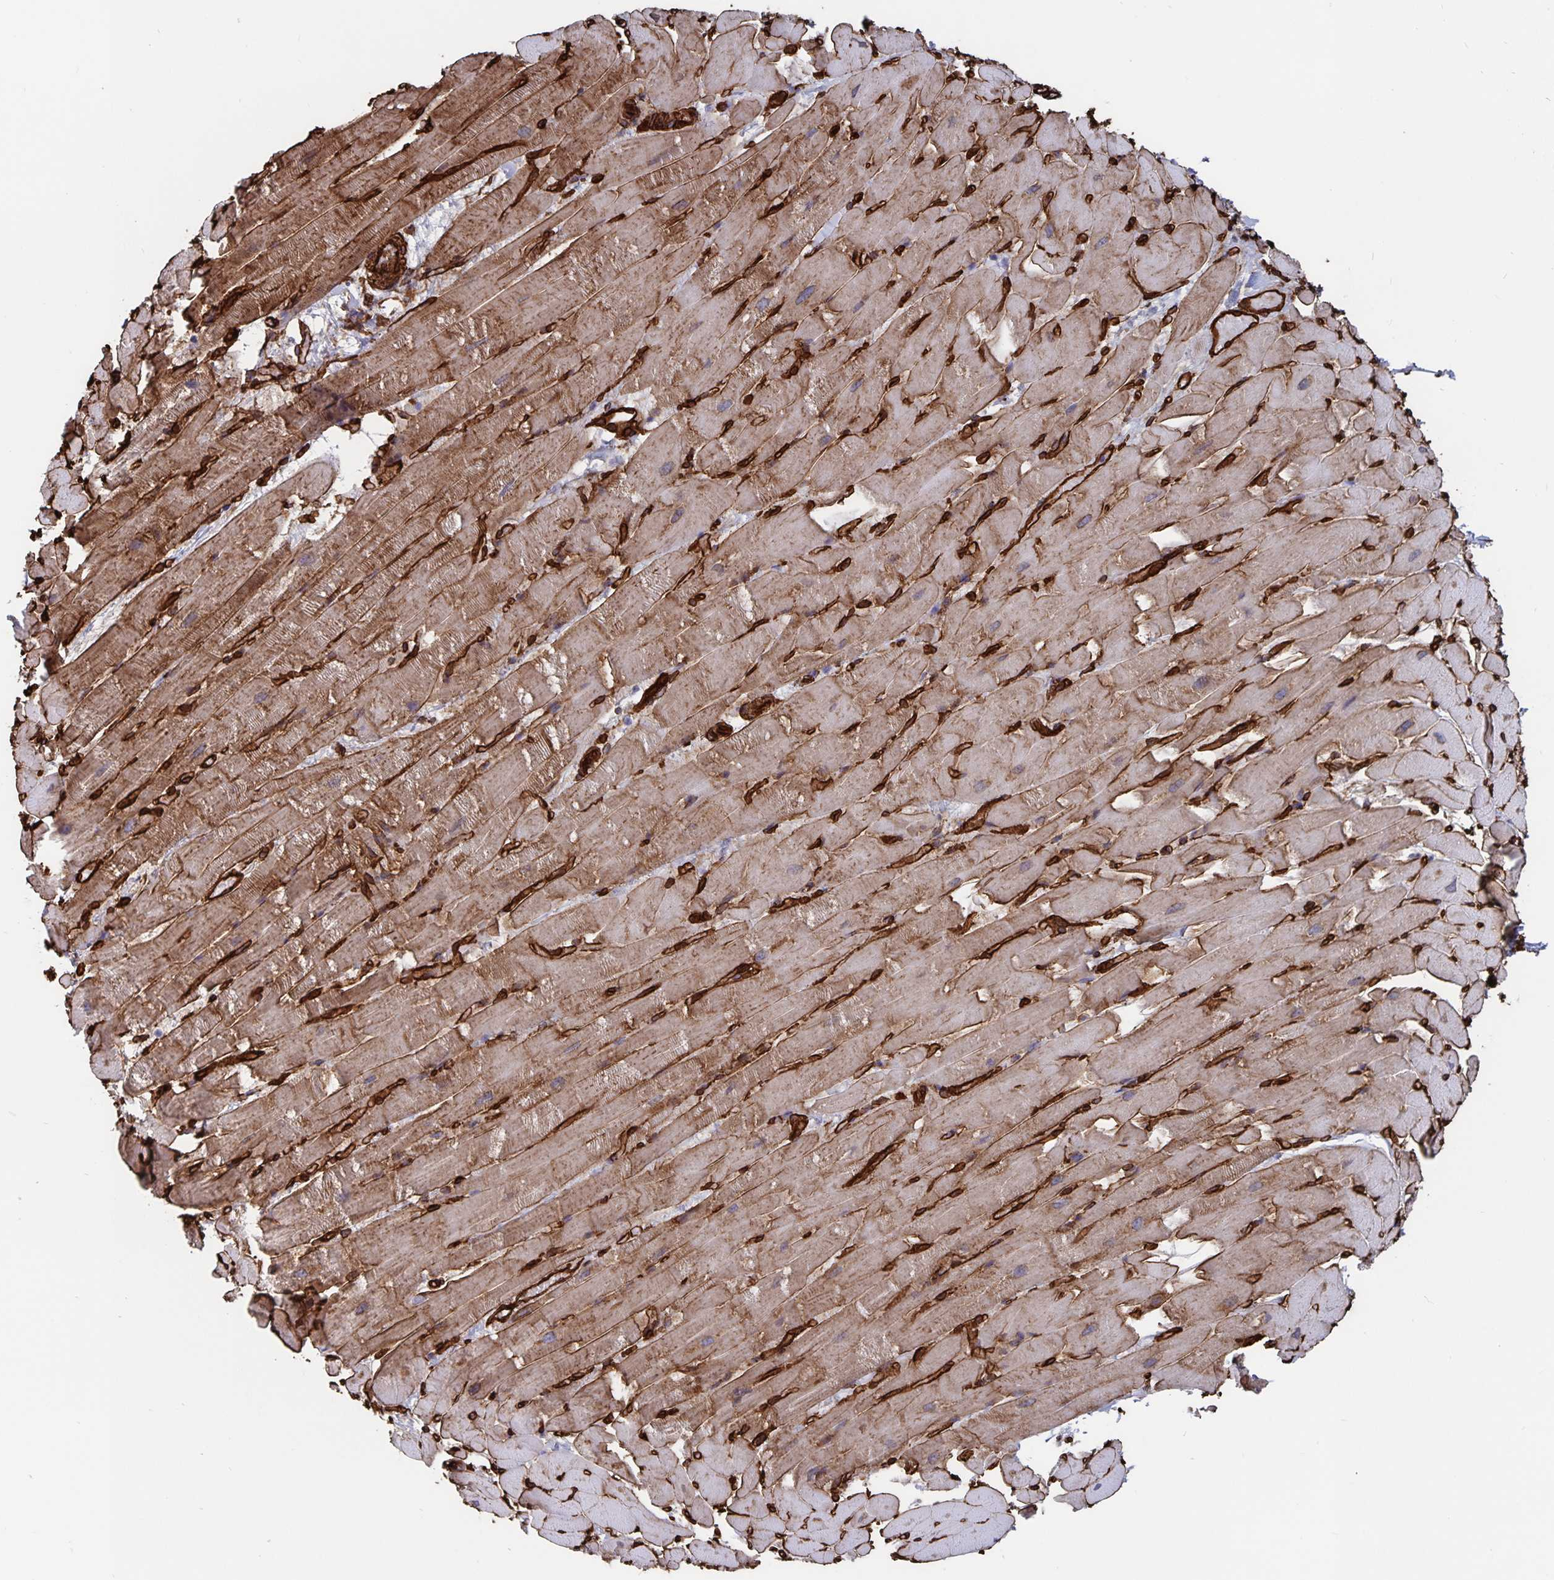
{"staining": {"intensity": "strong", "quantity": ">75%", "location": "cytoplasmic/membranous"}, "tissue": "heart muscle", "cell_type": "Cardiomyocytes", "image_type": "normal", "snomed": [{"axis": "morphology", "description": "Normal tissue, NOS"}, {"axis": "topography", "description": "Heart"}], "caption": "Immunohistochemistry (IHC) staining of unremarkable heart muscle, which exhibits high levels of strong cytoplasmic/membranous positivity in approximately >75% of cardiomyocytes indicating strong cytoplasmic/membranous protein positivity. The staining was performed using DAB (3,3'-diaminobenzidine) (brown) for protein detection and nuclei were counterstained in hematoxylin (blue).", "gene": "DCHS2", "patient": {"sex": "male", "age": 37}}